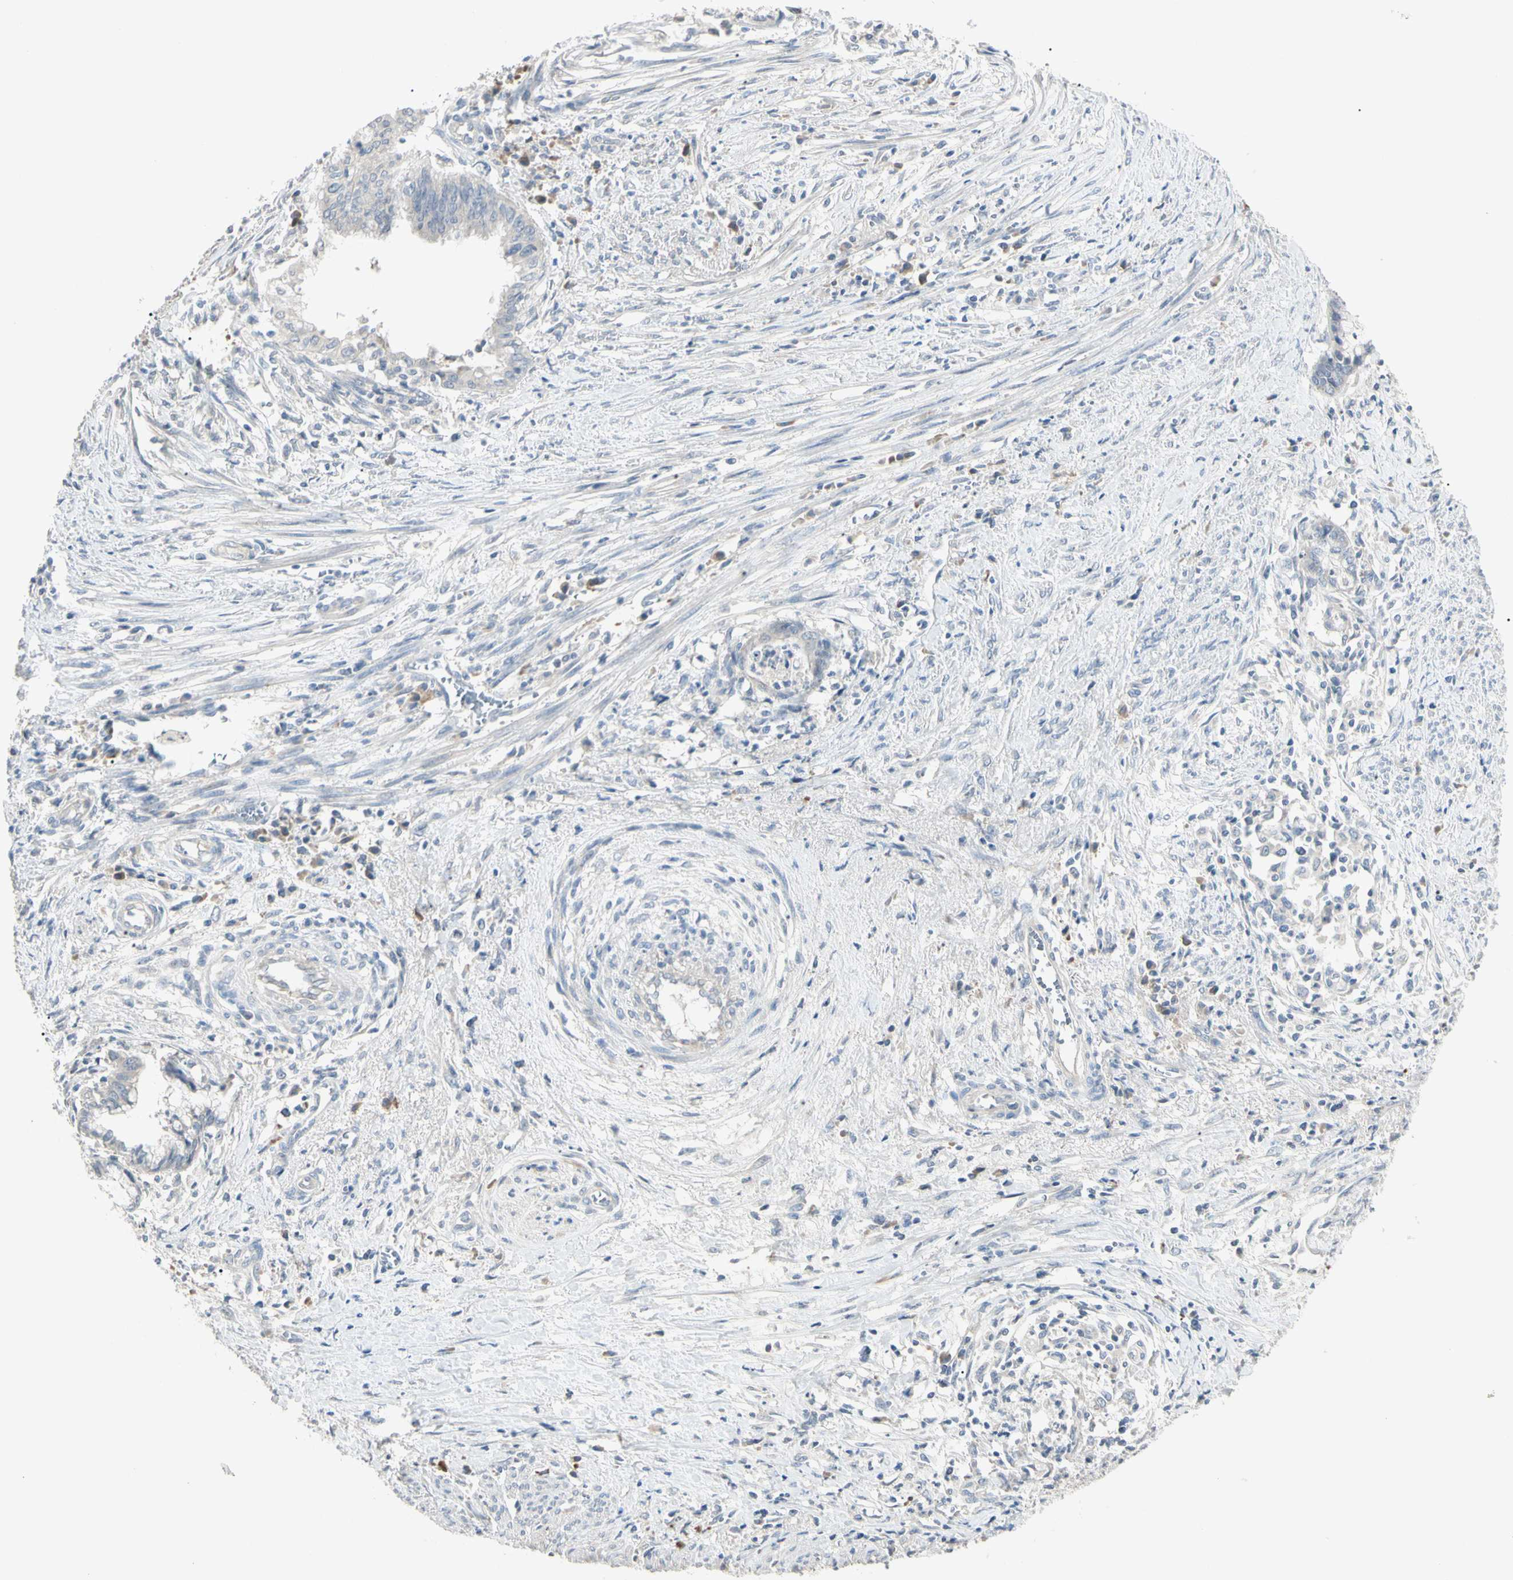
{"staining": {"intensity": "negative", "quantity": "none", "location": "none"}, "tissue": "endometrial cancer", "cell_type": "Tumor cells", "image_type": "cancer", "snomed": [{"axis": "morphology", "description": "Necrosis, NOS"}, {"axis": "morphology", "description": "Adenocarcinoma, NOS"}, {"axis": "topography", "description": "Endometrium"}], "caption": "A high-resolution photomicrograph shows immunohistochemistry staining of adenocarcinoma (endometrial), which shows no significant positivity in tumor cells. (Stains: DAB (3,3'-diaminobenzidine) immunohistochemistry (IHC) with hematoxylin counter stain, Microscopy: brightfield microscopy at high magnification).", "gene": "PRSS21", "patient": {"sex": "female", "age": 79}}